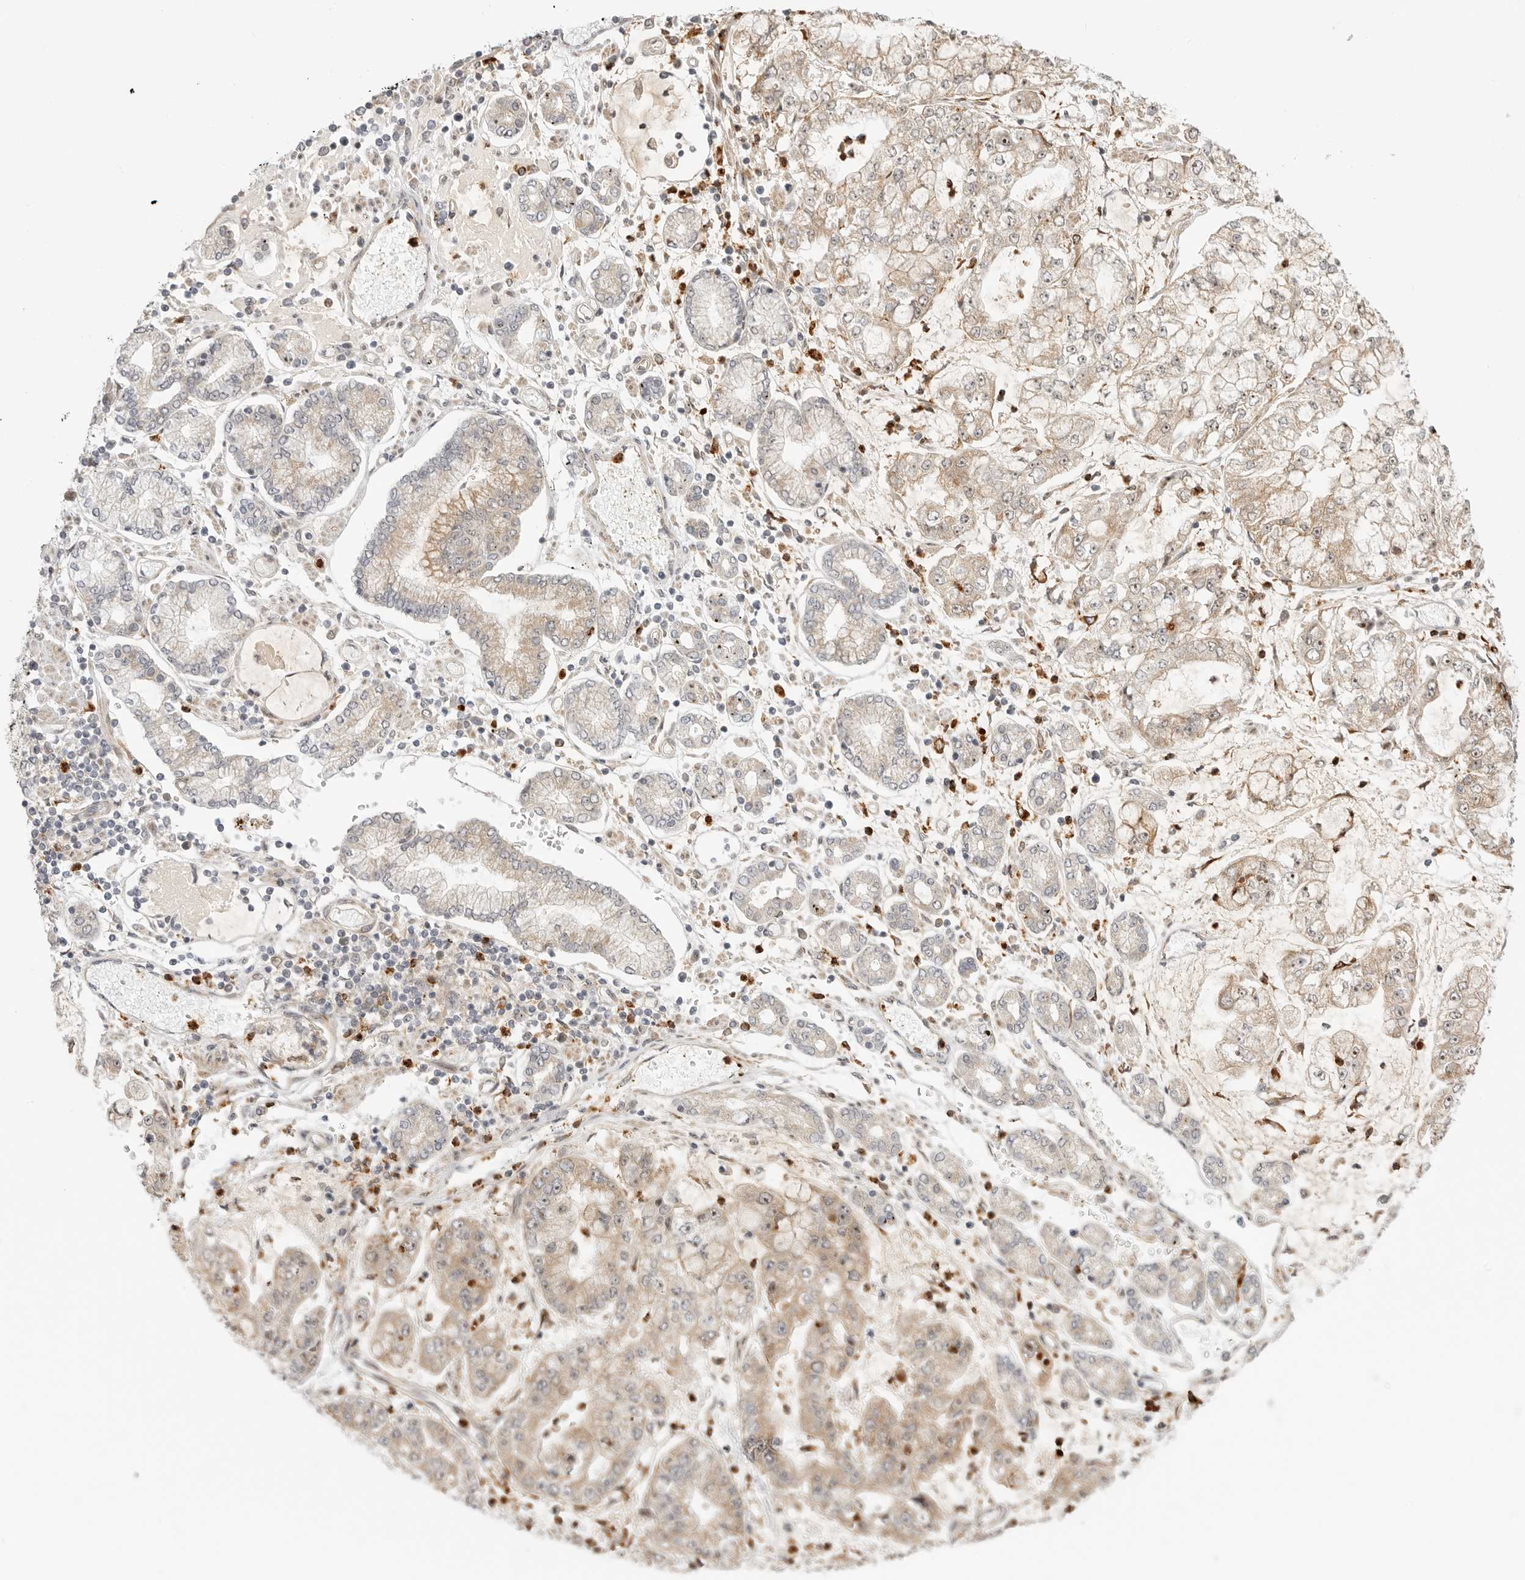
{"staining": {"intensity": "moderate", "quantity": "25%-75%", "location": "cytoplasmic/membranous,nuclear"}, "tissue": "stomach cancer", "cell_type": "Tumor cells", "image_type": "cancer", "snomed": [{"axis": "morphology", "description": "Adenocarcinoma, NOS"}, {"axis": "topography", "description": "Stomach"}], "caption": "The micrograph exhibits immunohistochemical staining of adenocarcinoma (stomach). There is moderate cytoplasmic/membranous and nuclear staining is identified in about 25%-75% of tumor cells.", "gene": "DSCC1", "patient": {"sex": "male", "age": 76}}